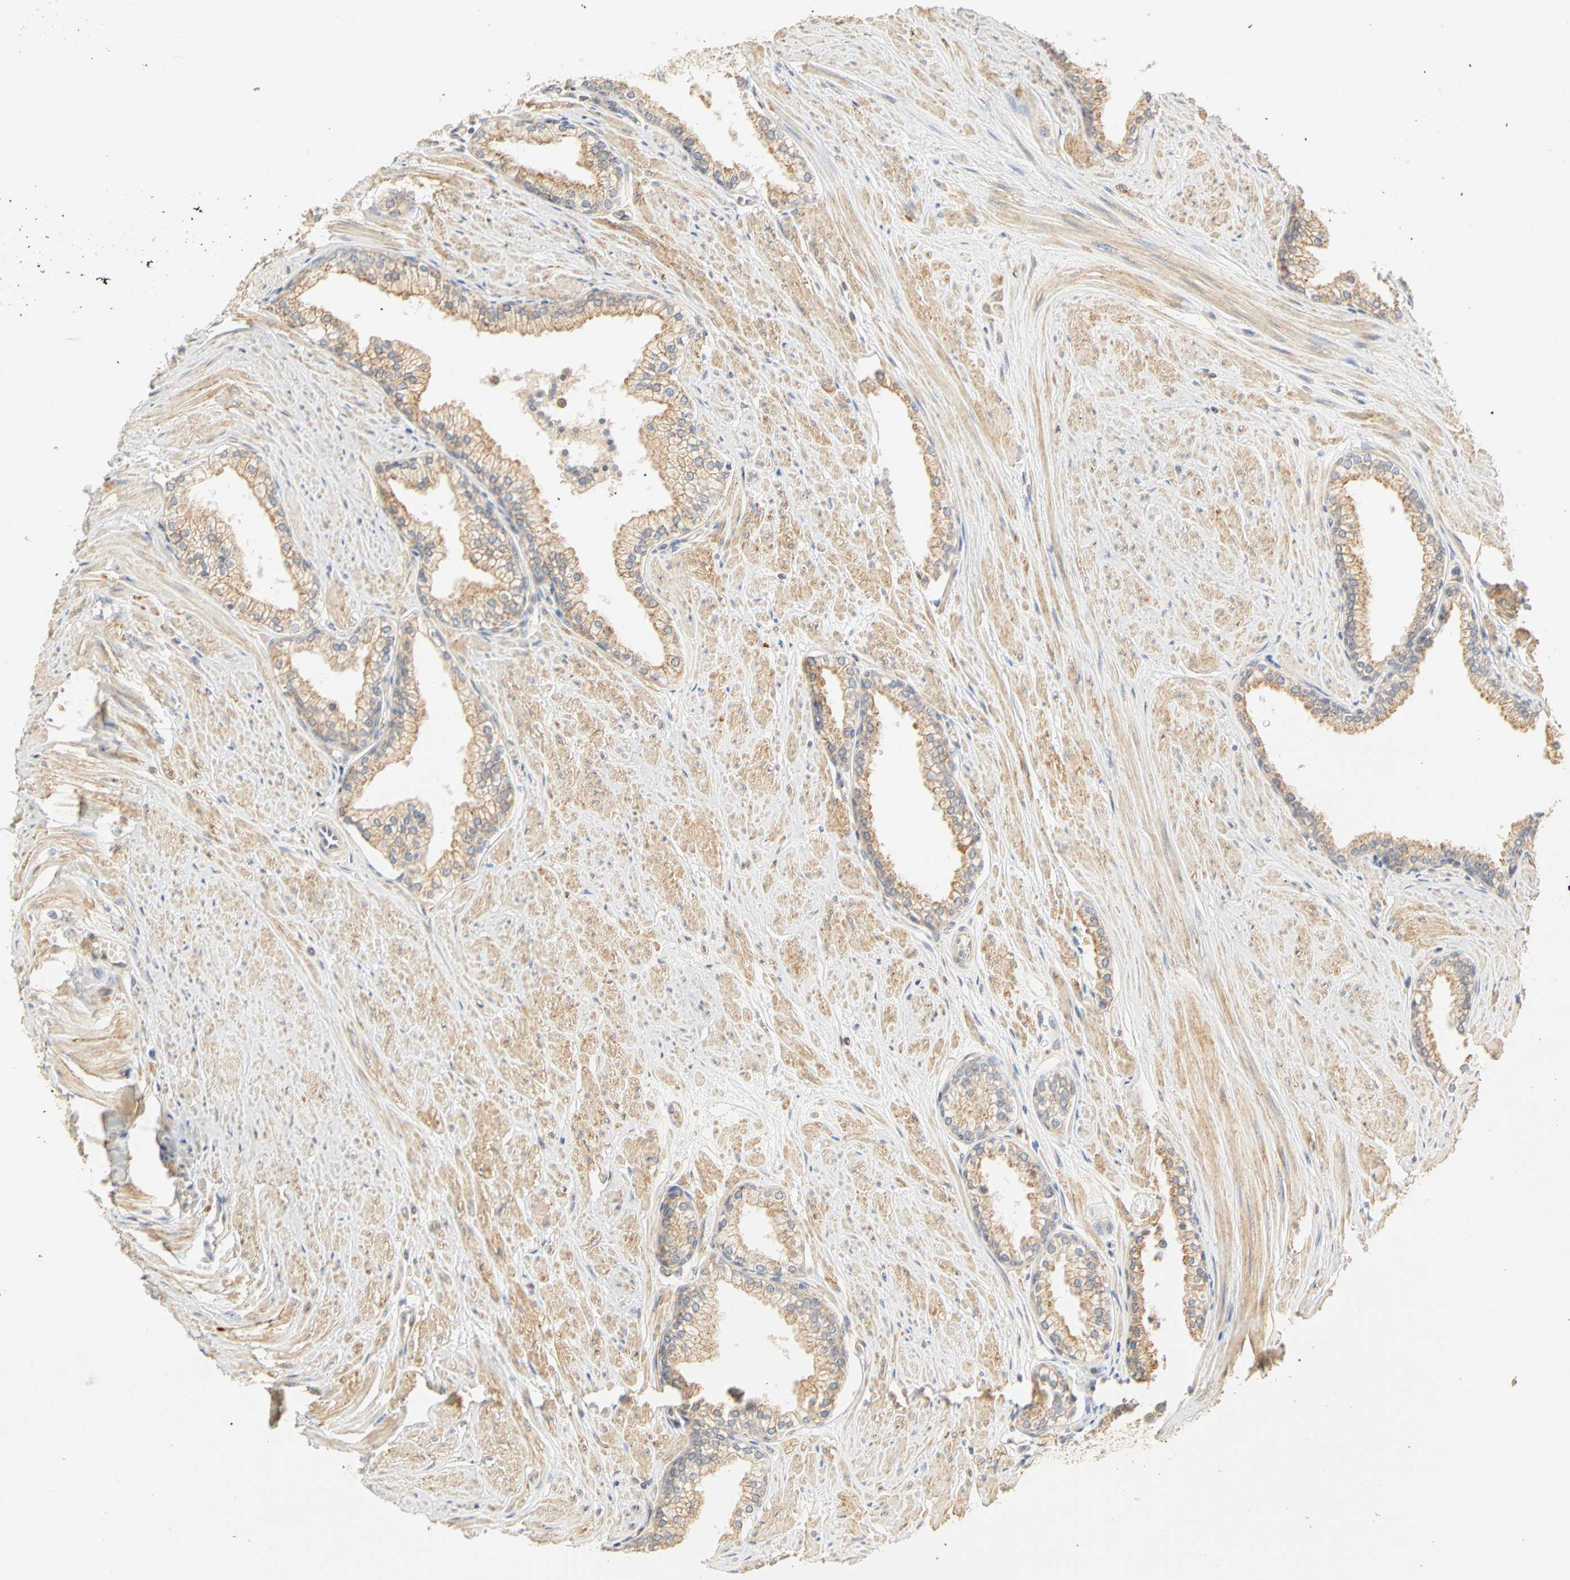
{"staining": {"intensity": "weak", "quantity": ">75%", "location": "cytoplasmic/membranous"}, "tissue": "prostate", "cell_type": "Glandular cells", "image_type": "normal", "snomed": [{"axis": "morphology", "description": "Normal tissue, NOS"}, {"axis": "topography", "description": "Prostate"}], "caption": "The photomicrograph demonstrates a brown stain indicating the presence of a protein in the cytoplasmic/membranous of glandular cells in prostate.", "gene": "GNRH2", "patient": {"sex": "male", "age": 64}}